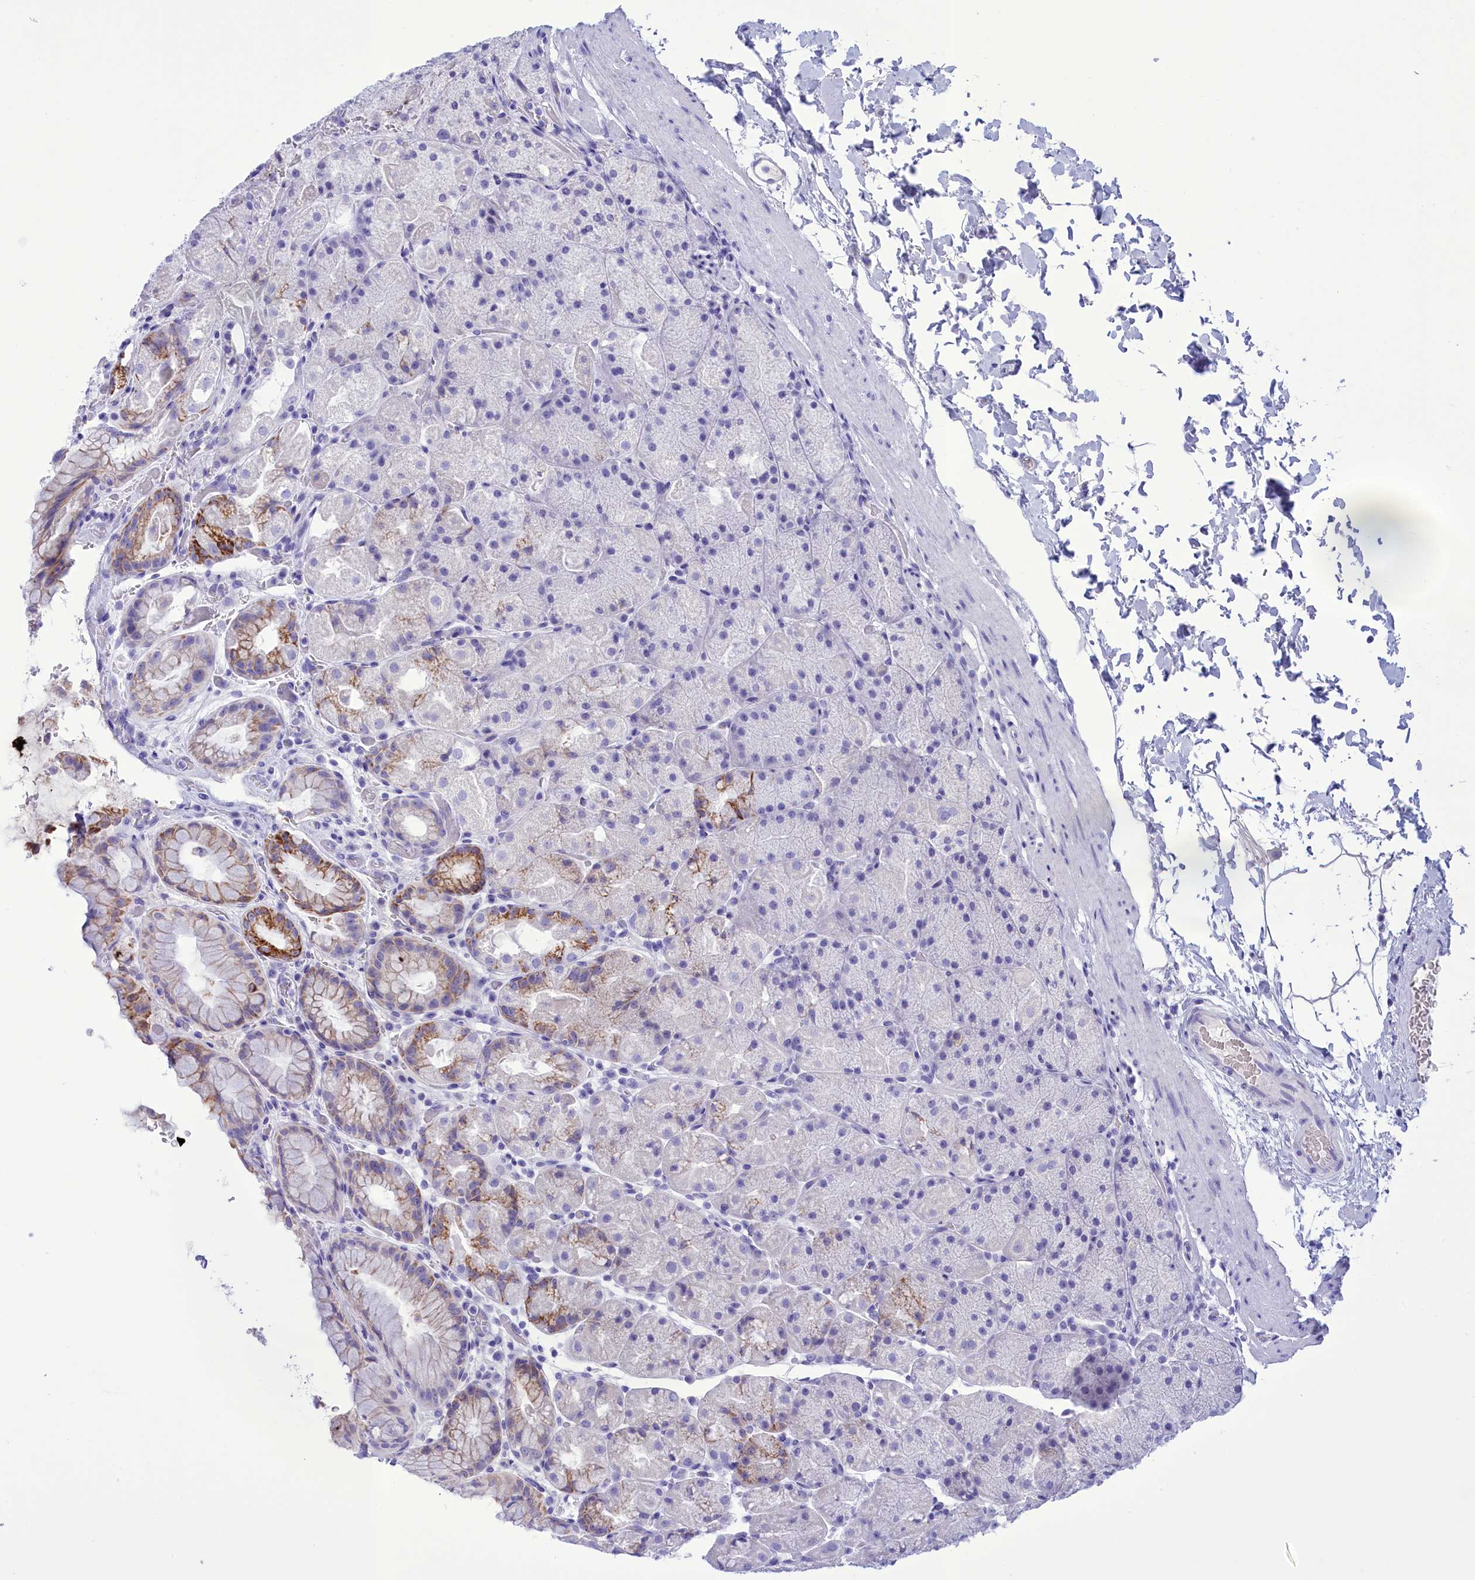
{"staining": {"intensity": "moderate", "quantity": "25%-75%", "location": "cytoplasmic/membranous"}, "tissue": "stomach", "cell_type": "Glandular cells", "image_type": "normal", "snomed": [{"axis": "morphology", "description": "Normal tissue, NOS"}, {"axis": "topography", "description": "Stomach, upper"}, {"axis": "topography", "description": "Stomach, lower"}], "caption": "Stomach stained with immunohistochemistry exhibits moderate cytoplasmic/membranous expression in approximately 25%-75% of glandular cells.", "gene": "BRI3", "patient": {"sex": "male", "age": 67}}